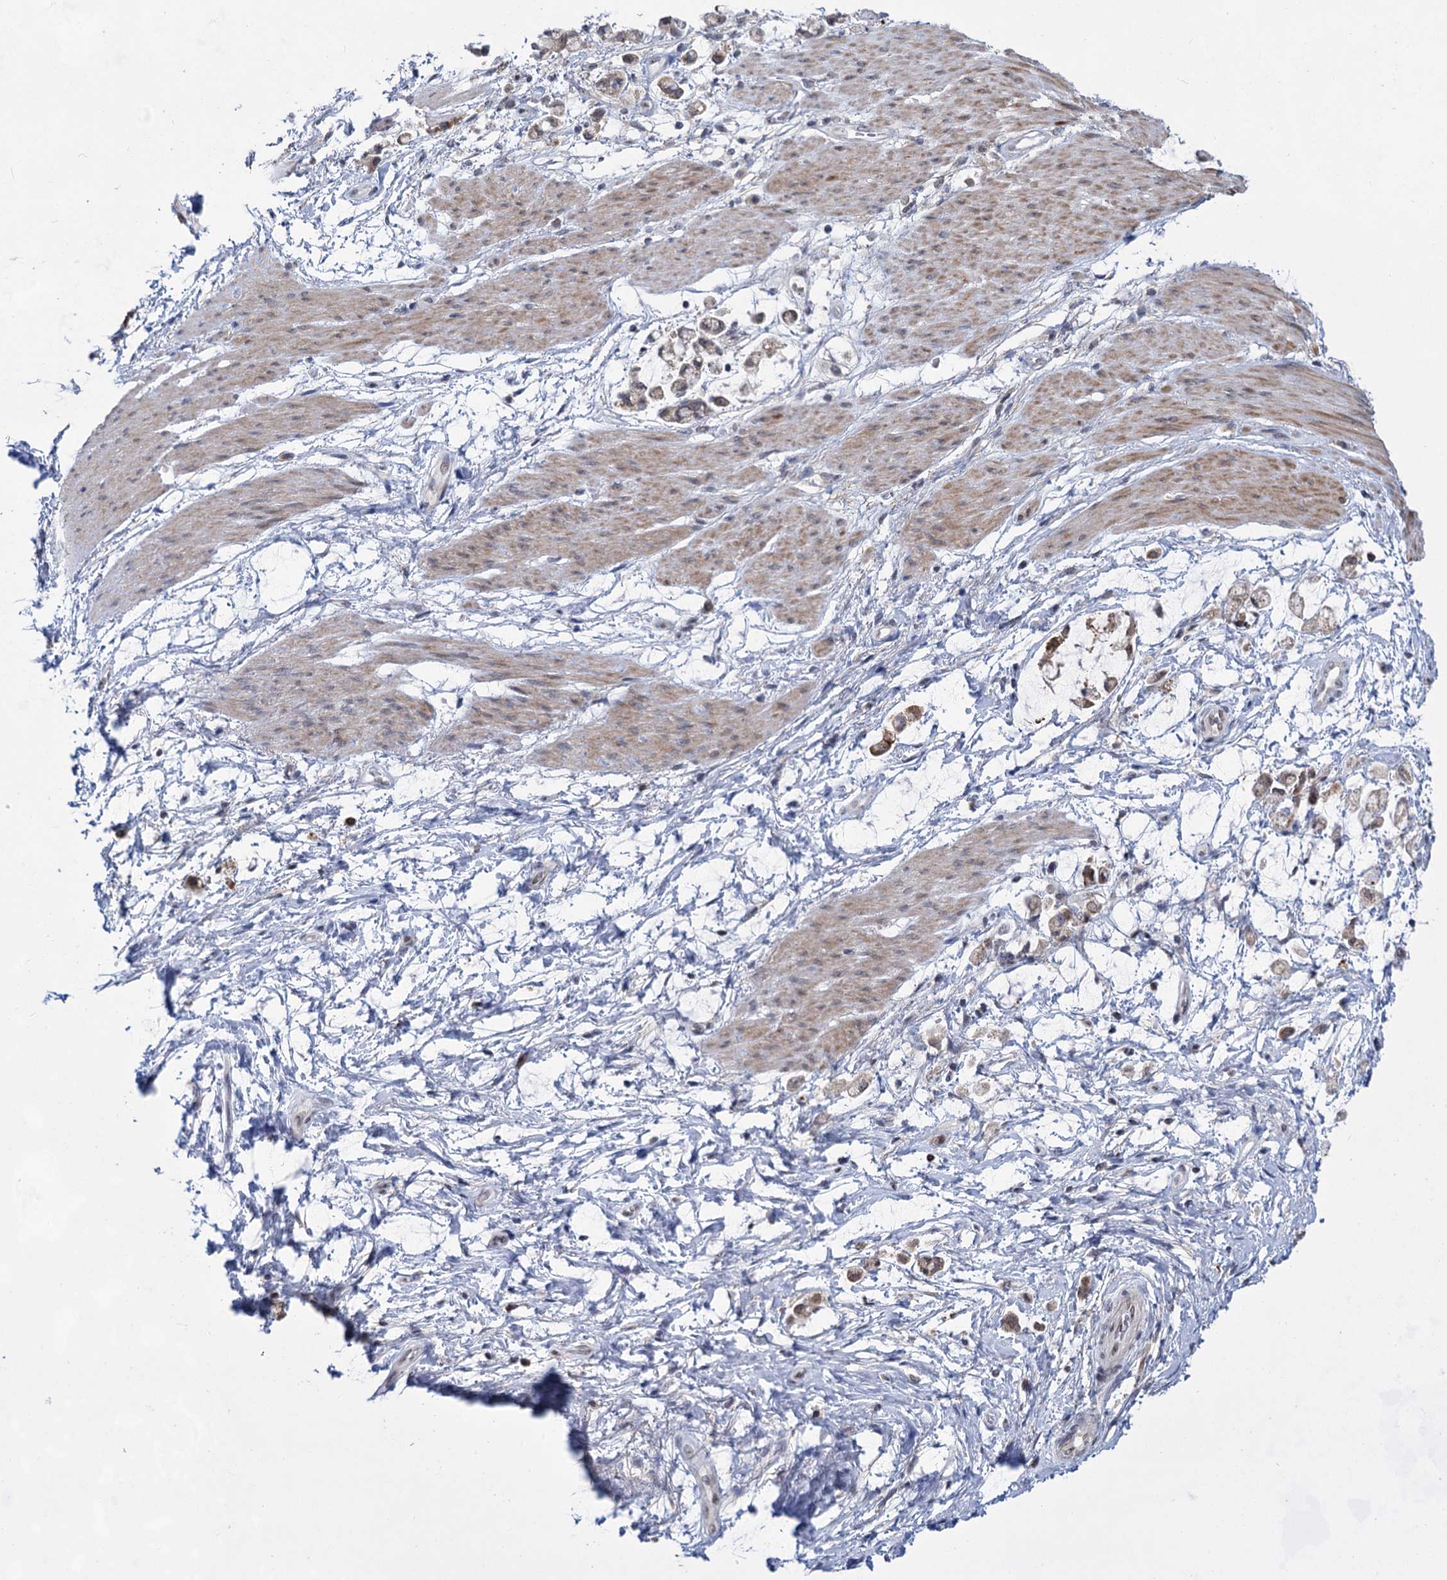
{"staining": {"intensity": "weak", "quantity": ">75%", "location": "cytoplasmic/membranous"}, "tissue": "stomach cancer", "cell_type": "Tumor cells", "image_type": "cancer", "snomed": [{"axis": "morphology", "description": "Adenocarcinoma, NOS"}, {"axis": "topography", "description": "Stomach"}], "caption": "Stomach cancer stained with immunohistochemistry reveals weak cytoplasmic/membranous expression in approximately >75% of tumor cells.", "gene": "TTC17", "patient": {"sex": "female", "age": 60}}